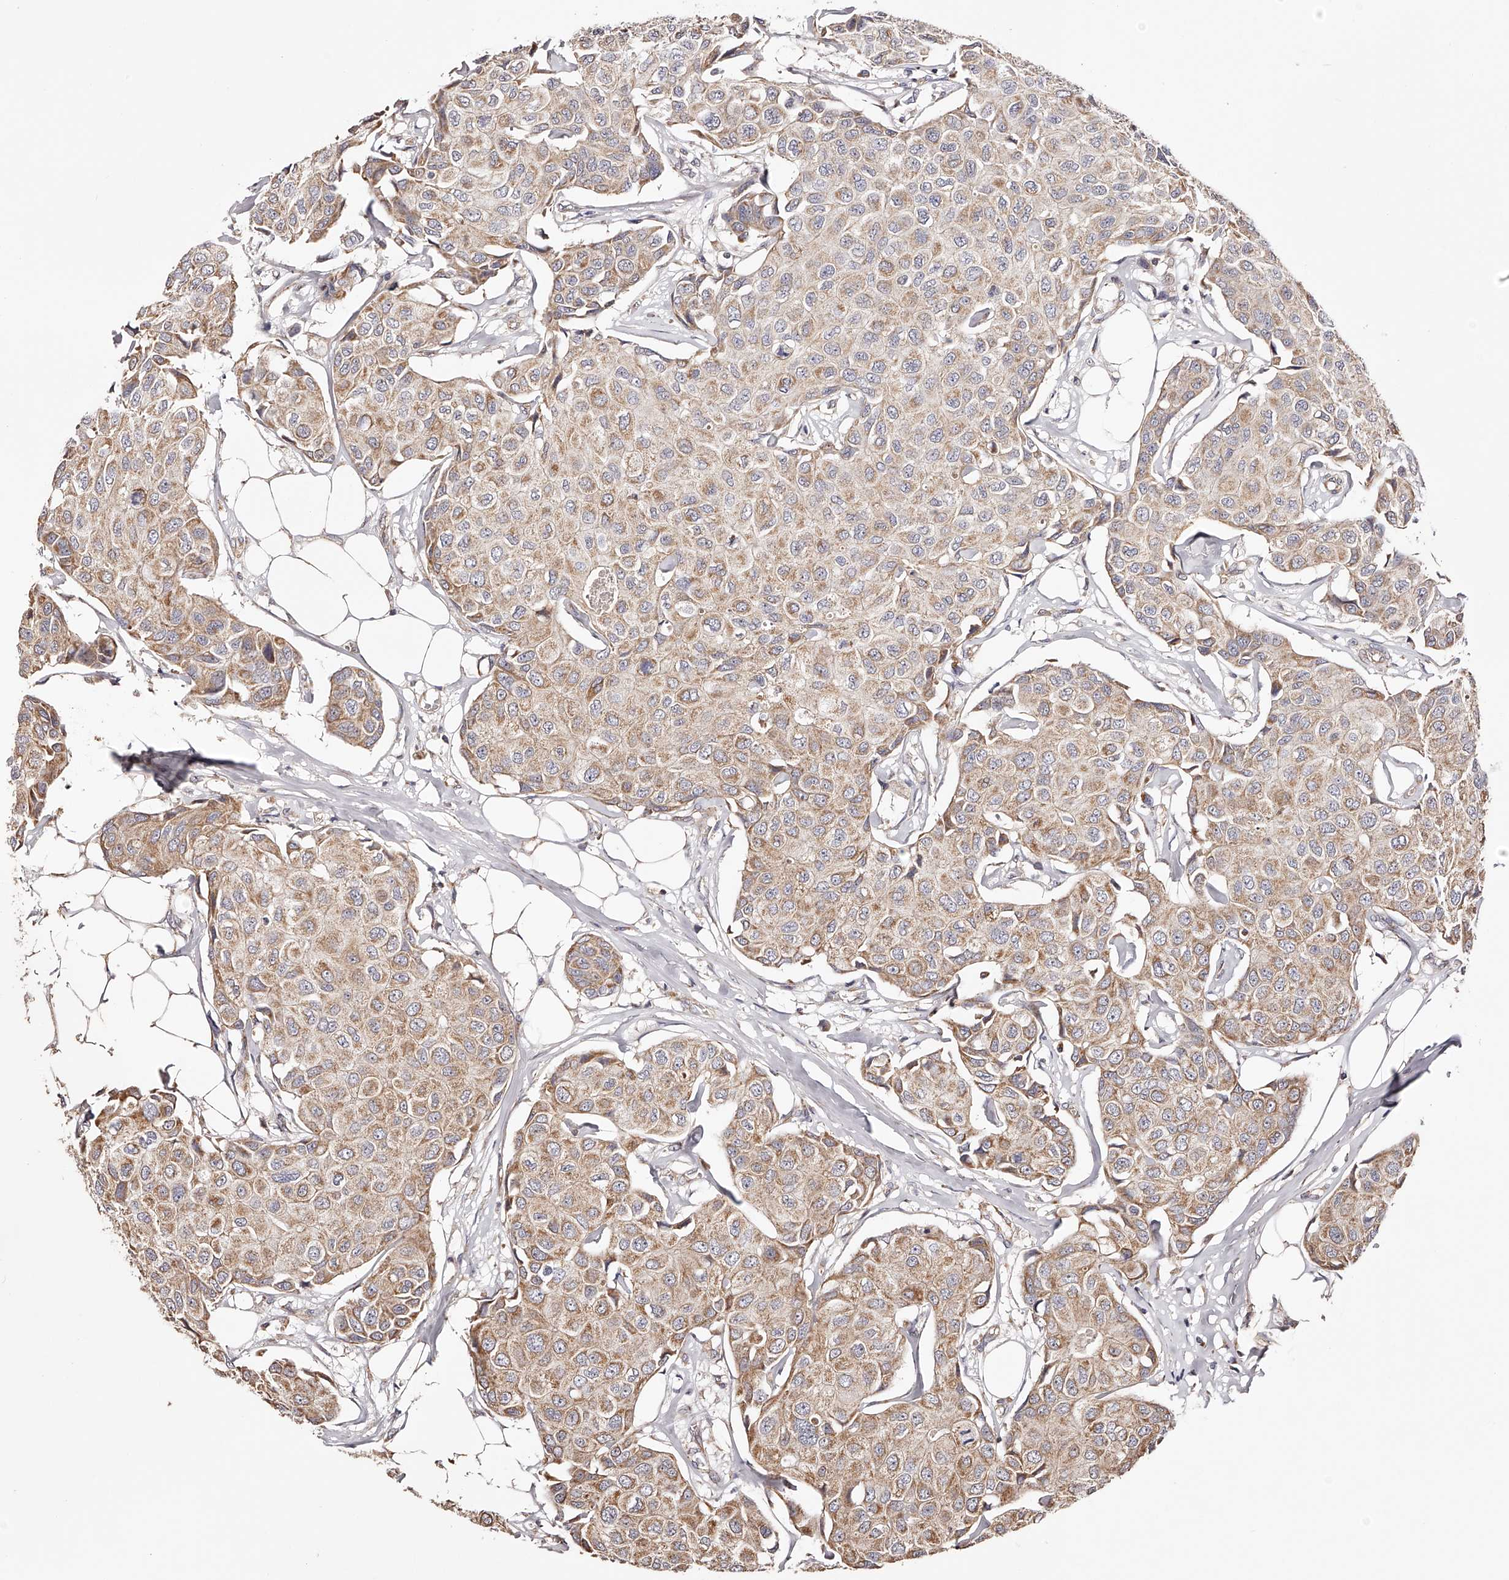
{"staining": {"intensity": "moderate", "quantity": ">75%", "location": "cytoplasmic/membranous"}, "tissue": "breast cancer", "cell_type": "Tumor cells", "image_type": "cancer", "snomed": [{"axis": "morphology", "description": "Duct carcinoma"}, {"axis": "topography", "description": "Breast"}], "caption": "Breast cancer (intraductal carcinoma) stained for a protein reveals moderate cytoplasmic/membranous positivity in tumor cells.", "gene": "USP21", "patient": {"sex": "female", "age": 80}}